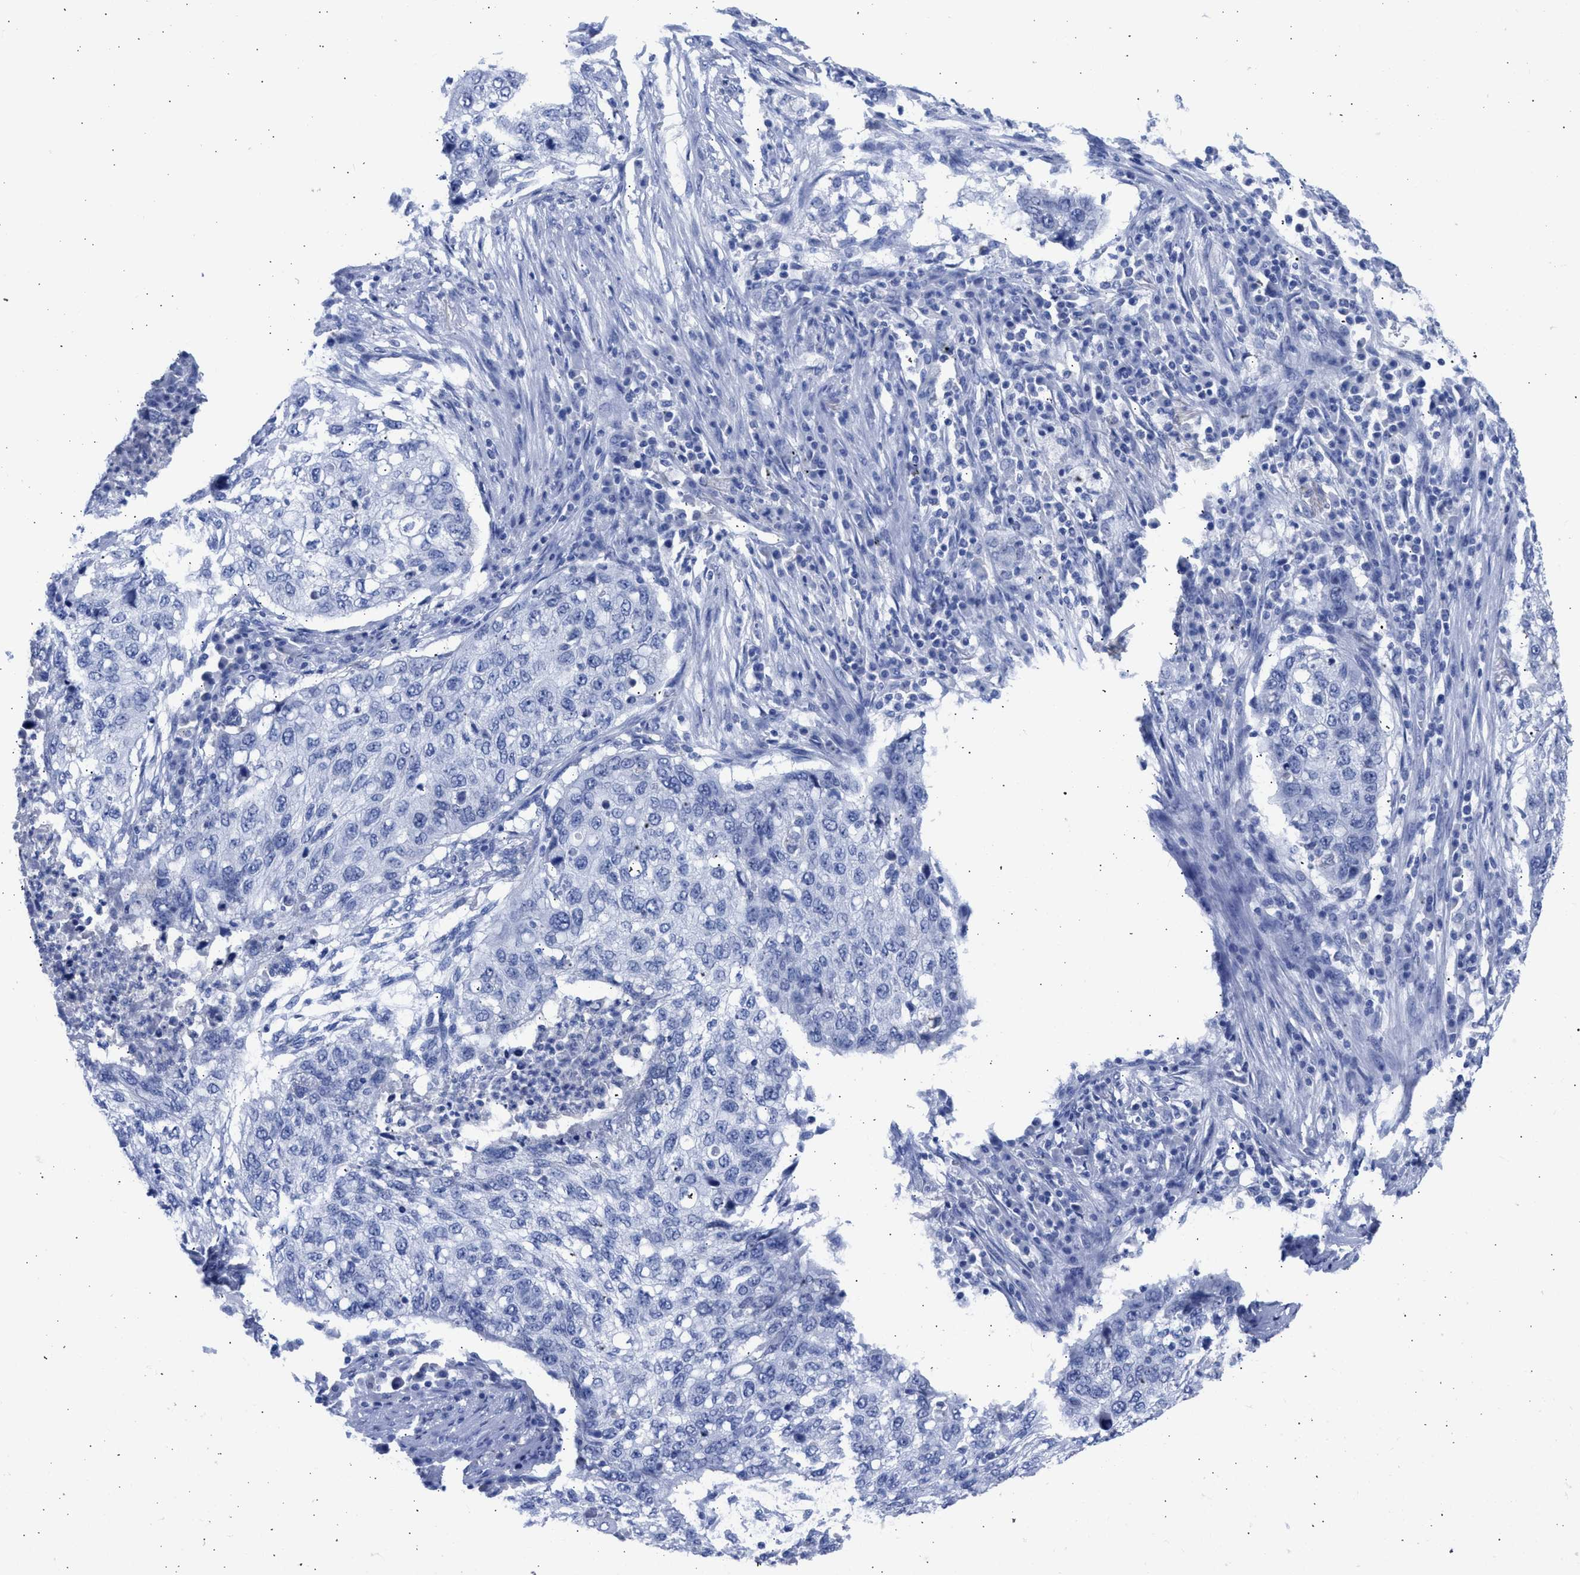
{"staining": {"intensity": "negative", "quantity": "none", "location": "none"}, "tissue": "lung cancer", "cell_type": "Tumor cells", "image_type": "cancer", "snomed": [{"axis": "morphology", "description": "Squamous cell carcinoma, NOS"}, {"axis": "topography", "description": "Lung"}], "caption": "There is no significant positivity in tumor cells of squamous cell carcinoma (lung).", "gene": "RSPH1", "patient": {"sex": "female", "age": 63}}